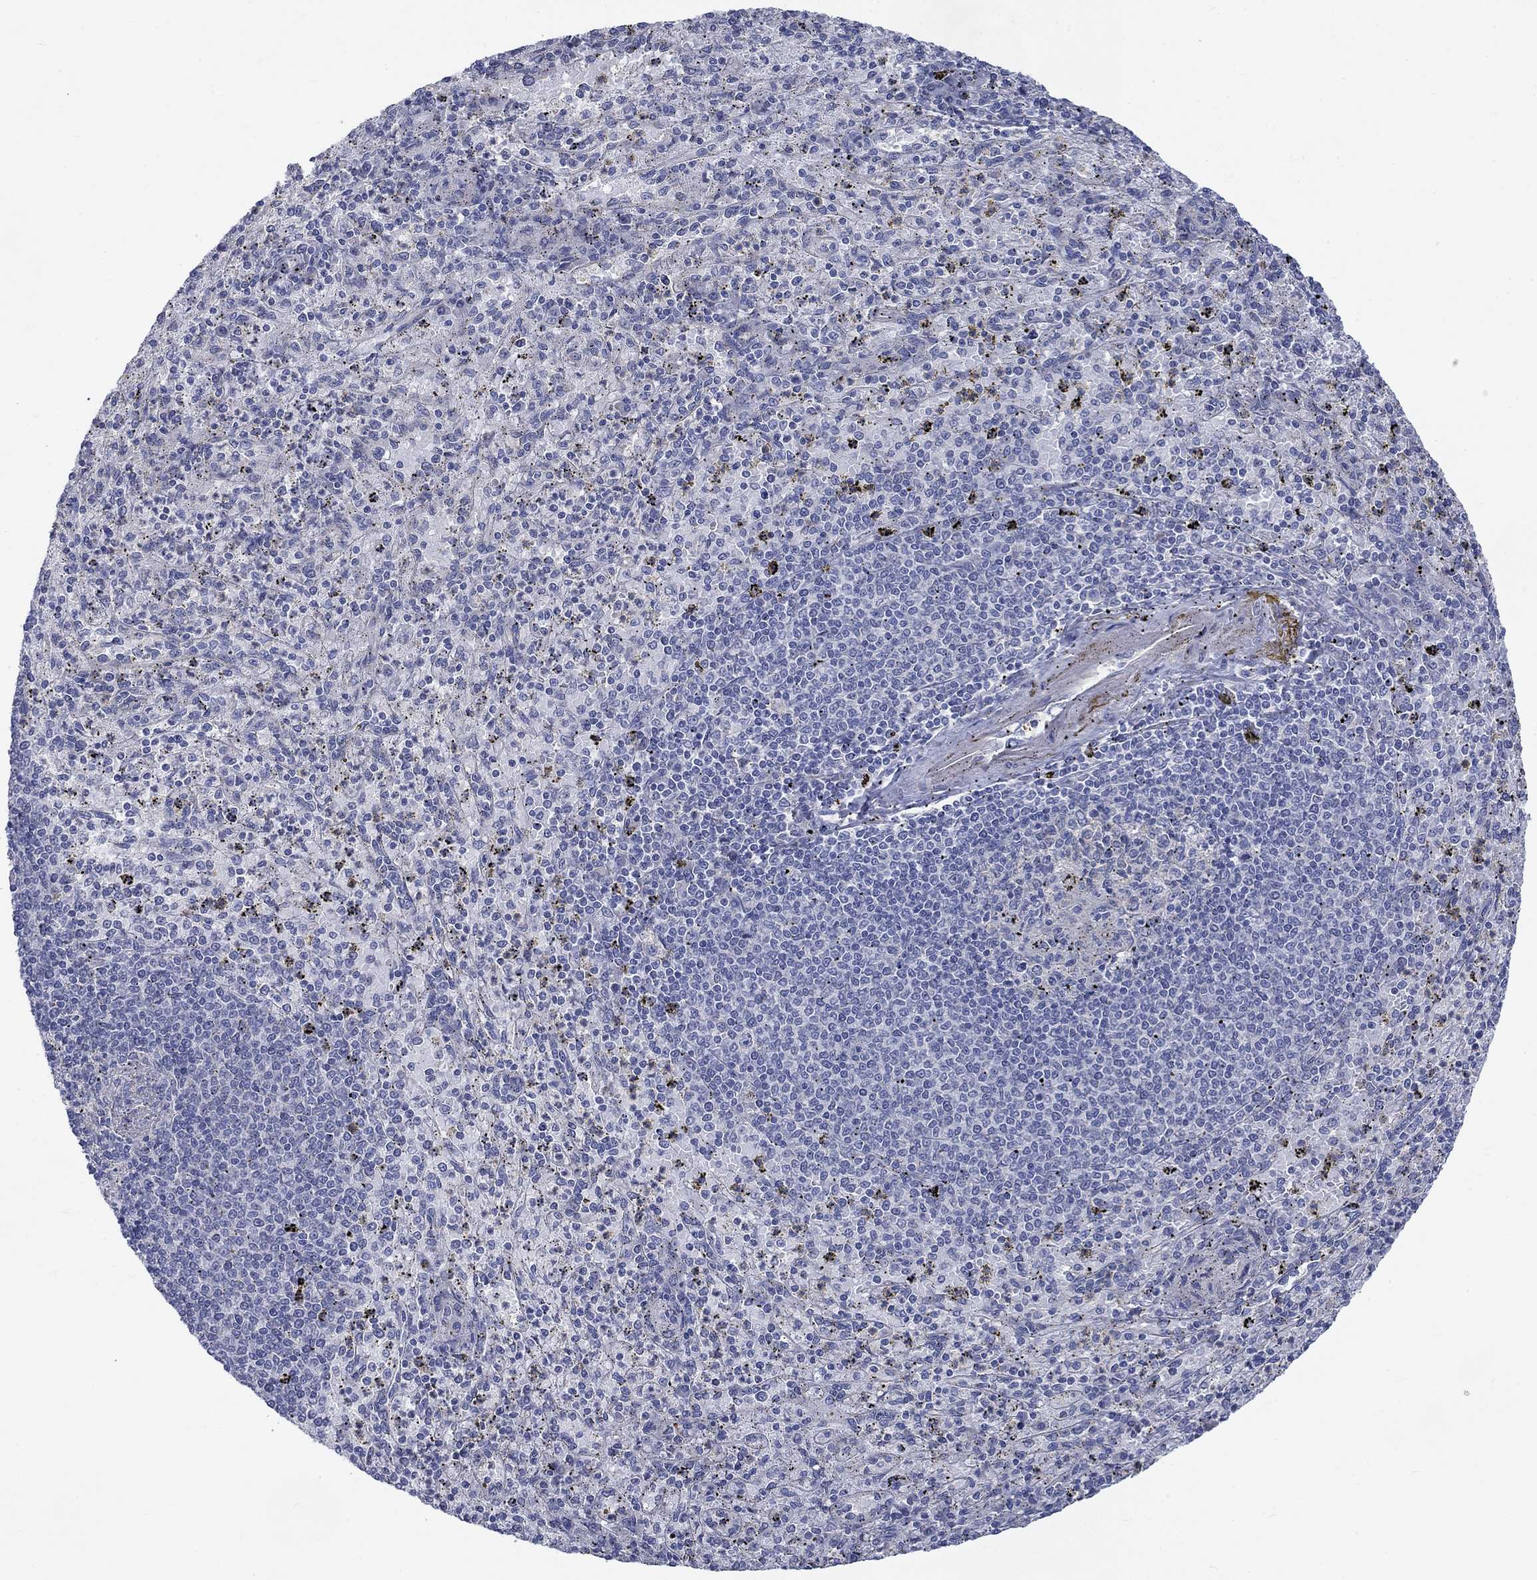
{"staining": {"intensity": "negative", "quantity": "none", "location": "none"}, "tissue": "spleen", "cell_type": "Cells in red pulp", "image_type": "normal", "snomed": [{"axis": "morphology", "description": "Normal tissue, NOS"}, {"axis": "topography", "description": "Spleen"}], "caption": "Immunohistochemistry (IHC) micrograph of unremarkable spleen stained for a protein (brown), which displays no positivity in cells in red pulp.", "gene": "FXR1", "patient": {"sex": "male", "age": 60}}